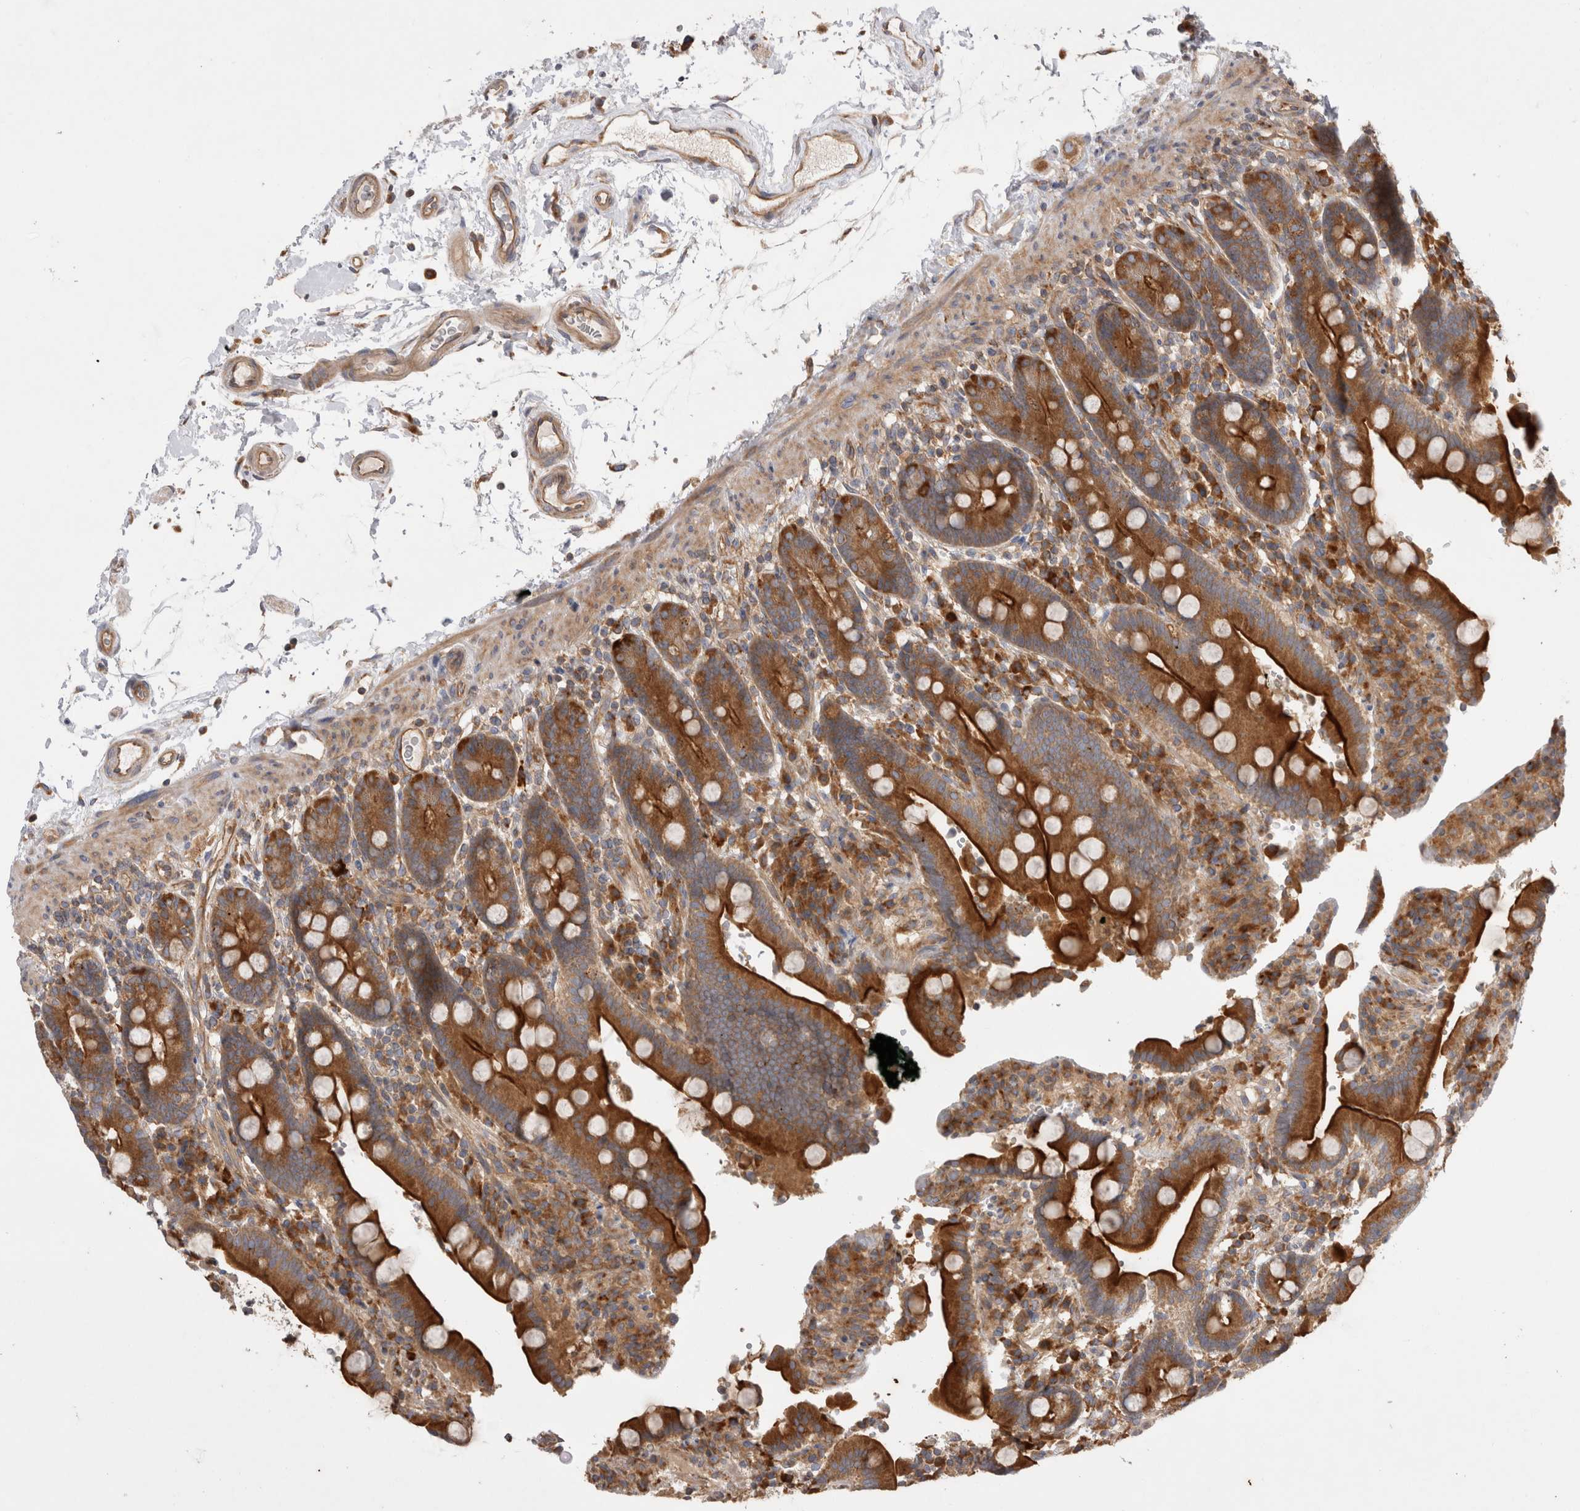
{"staining": {"intensity": "strong", "quantity": ">75%", "location": "cytoplasmic/membranous"}, "tissue": "duodenum", "cell_type": "Glandular cells", "image_type": "normal", "snomed": [{"axis": "morphology", "description": "Normal tissue, NOS"}, {"axis": "topography", "description": "Small intestine, NOS"}], "caption": "IHC (DAB (3,3'-diaminobenzidine)) staining of unremarkable human duodenum reveals strong cytoplasmic/membranous protein staining in approximately >75% of glandular cells.", "gene": "PDCD10", "patient": {"sex": "female", "age": 71}}